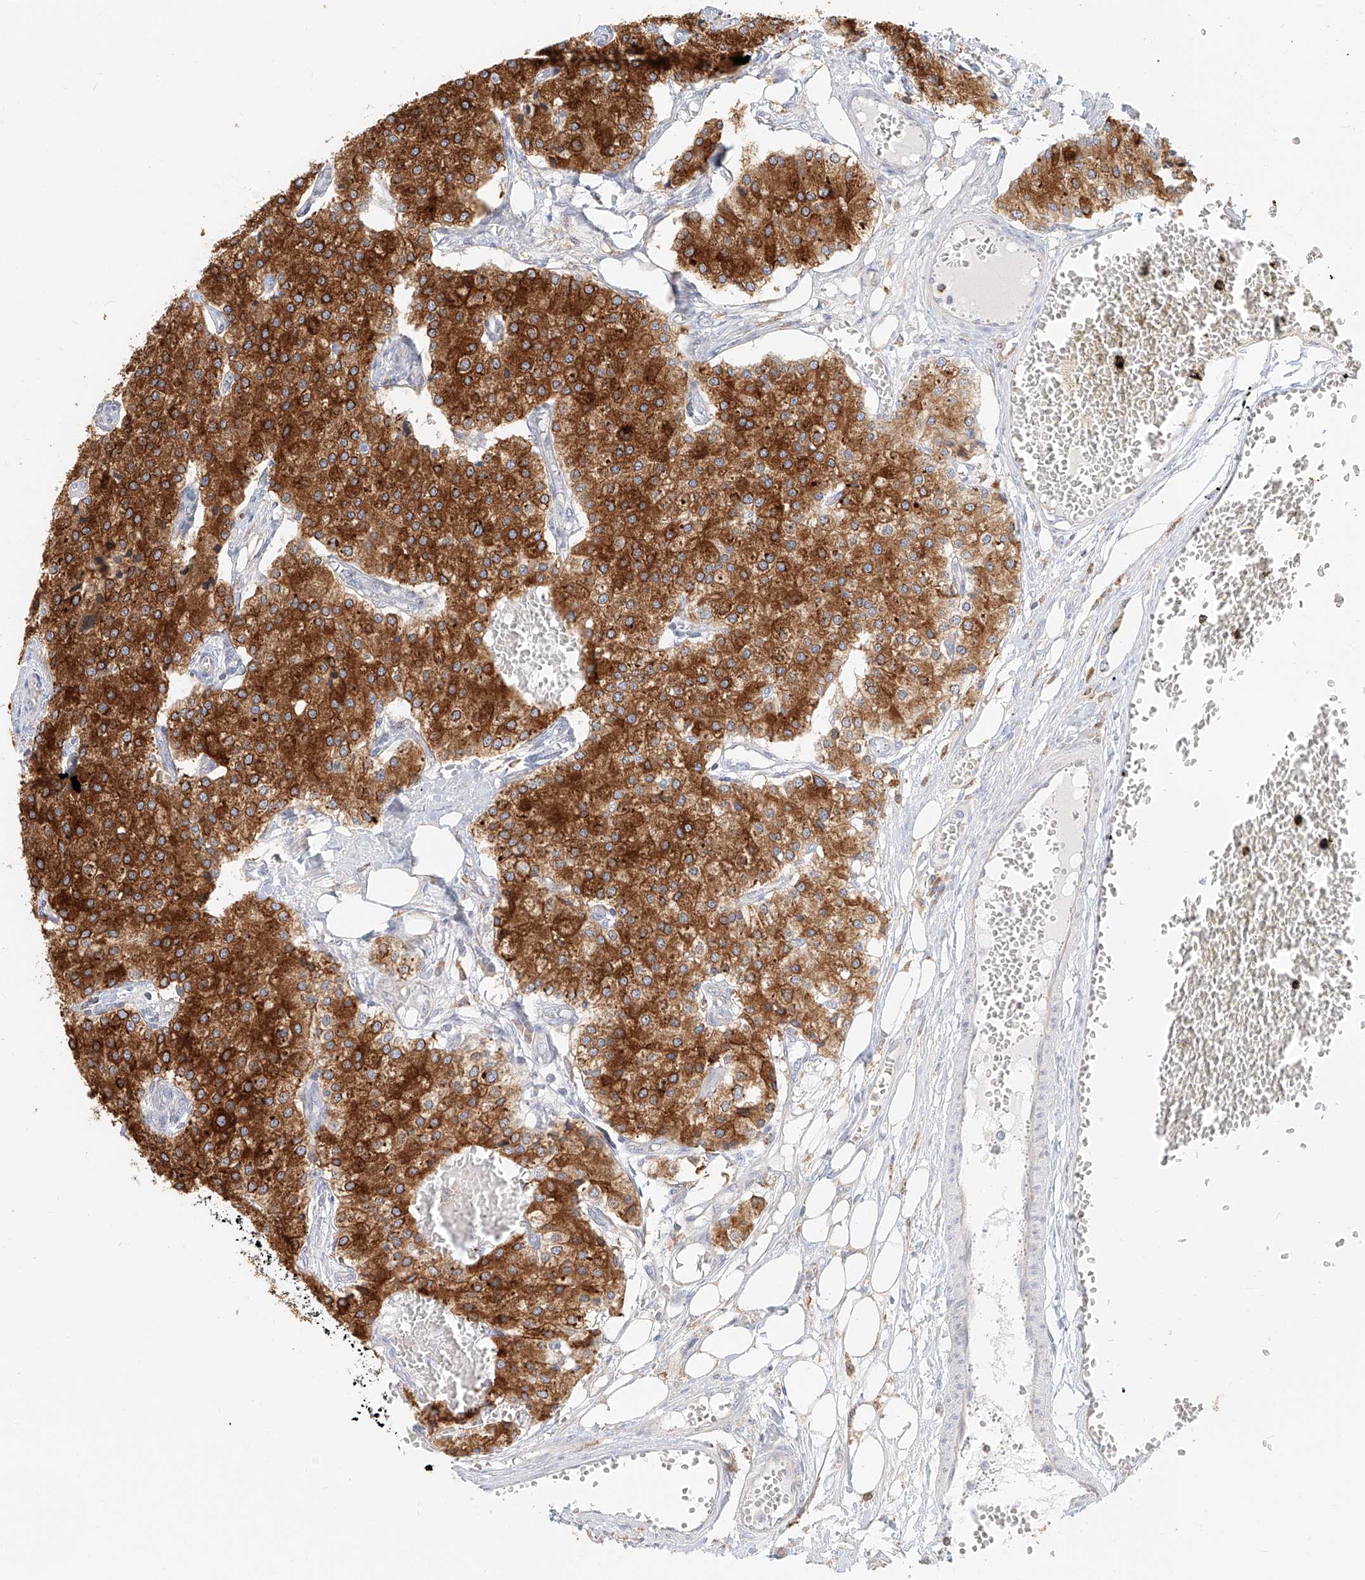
{"staining": {"intensity": "strong", "quantity": ">75%", "location": "cytoplasmic/membranous"}, "tissue": "carcinoid", "cell_type": "Tumor cells", "image_type": "cancer", "snomed": [{"axis": "morphology", "description": "Carcinoid, malignant, NOS"}, {"axis": "topography", "description": "Colon"}], "caption": "Protein staining reveals strong cytoplasmic/membranous positivity in approximately >75% of tumor cells in malignant carcinoid.", "gene": "DHRS7", "patient": {"sex": "female", "age": 52}}